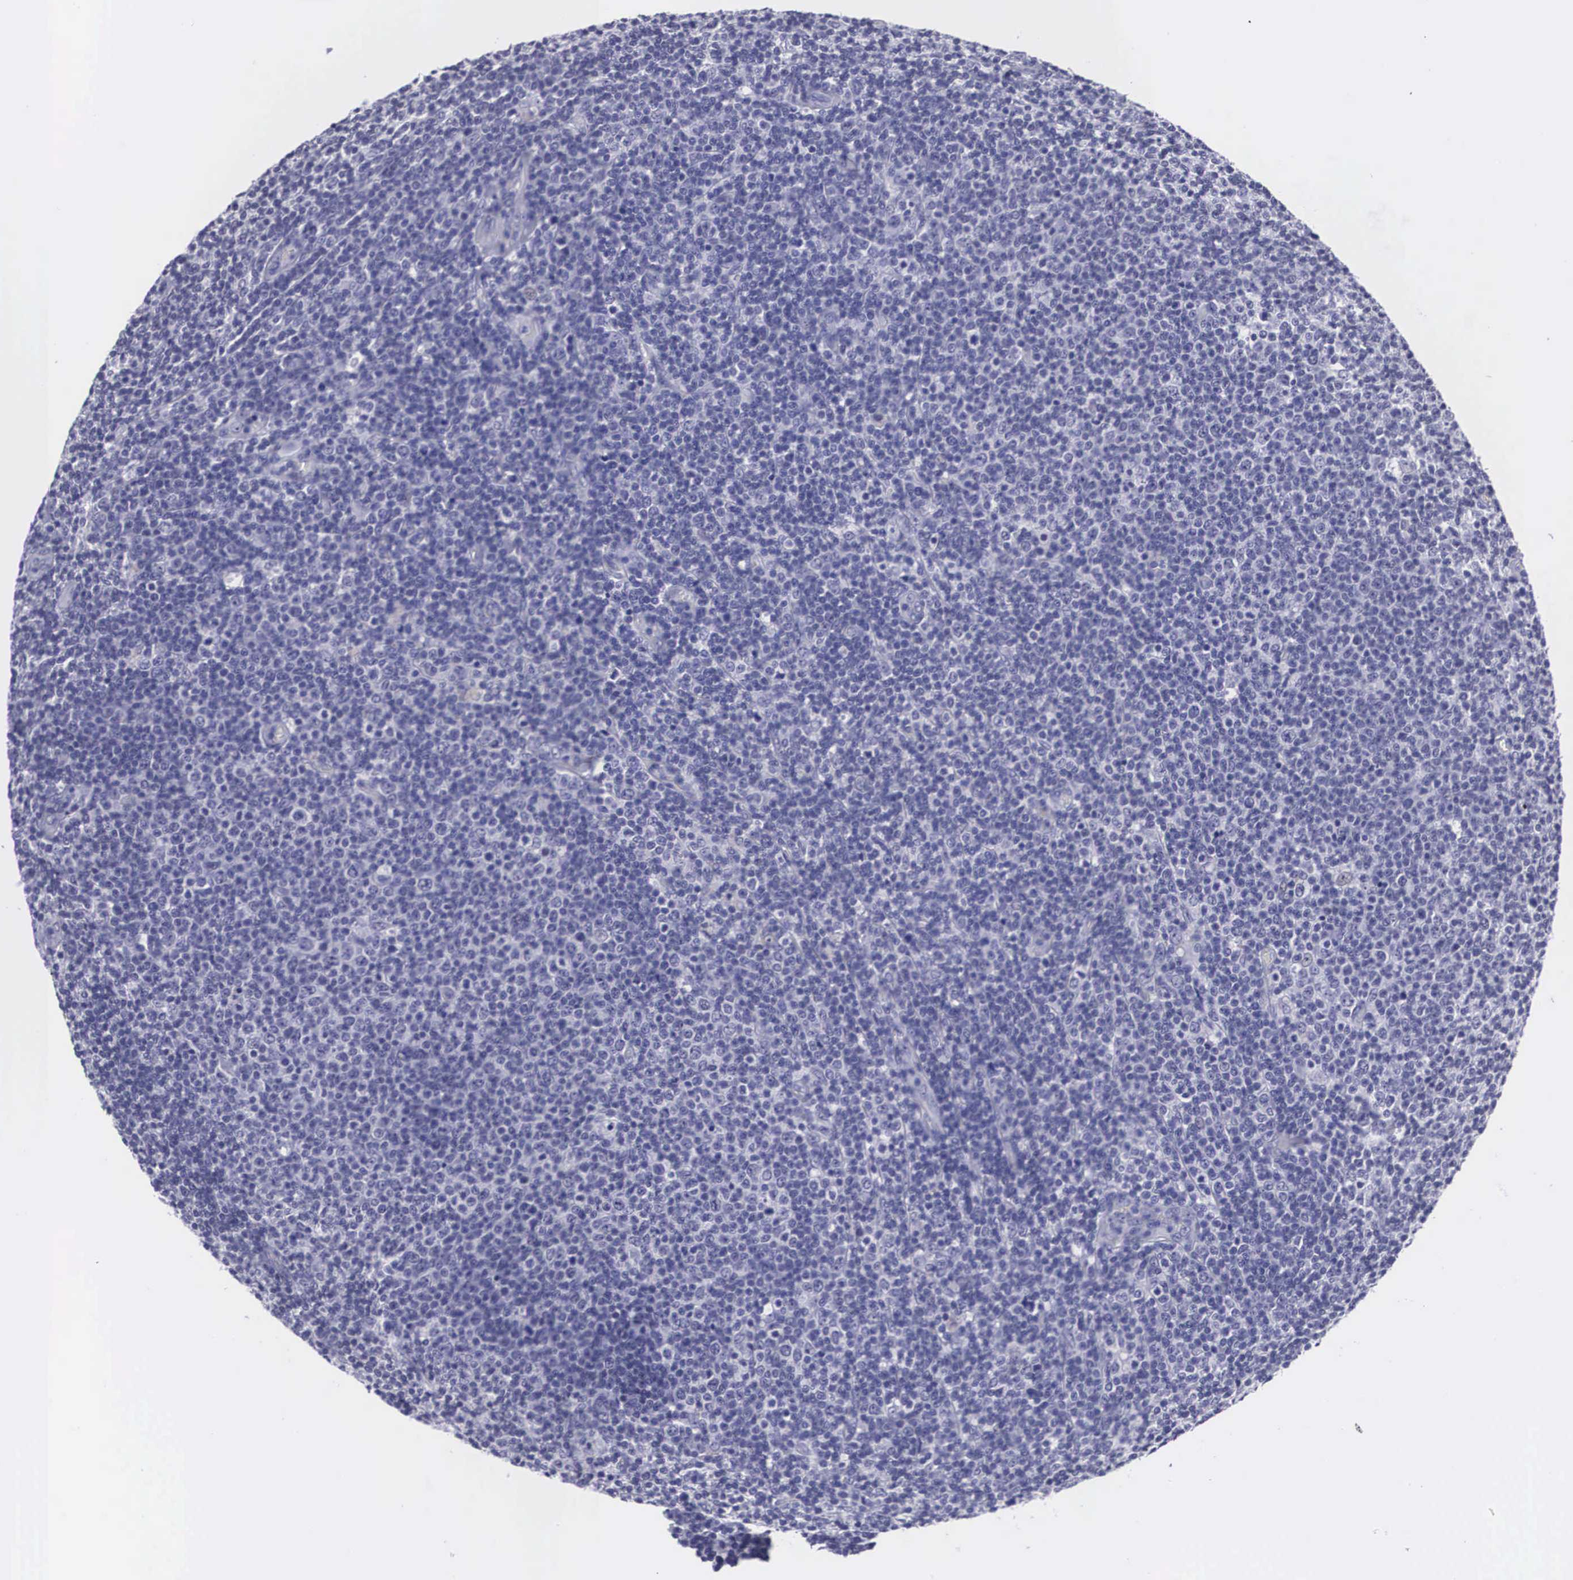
{"staining": {"intensity": "negative", "quantity": "none", "location": "none"}, "tissue": "lymphoma", "cell_type": "Tumor cells", "image_type": "cancer", "snomed": [{"axis": "morphology", "description": "Malignant lymphoma, non-Hodgkin's type, Low grade"}, {"axis": "topography", "description": "Lymph node"}], "caption": "Immunohistochemistry micrograph of lymphoma stained for a protein (brown), which displays no positivity in tumor cells.", "gene": "C22orf31", "patient": {"sex": "male", "age": 74}}